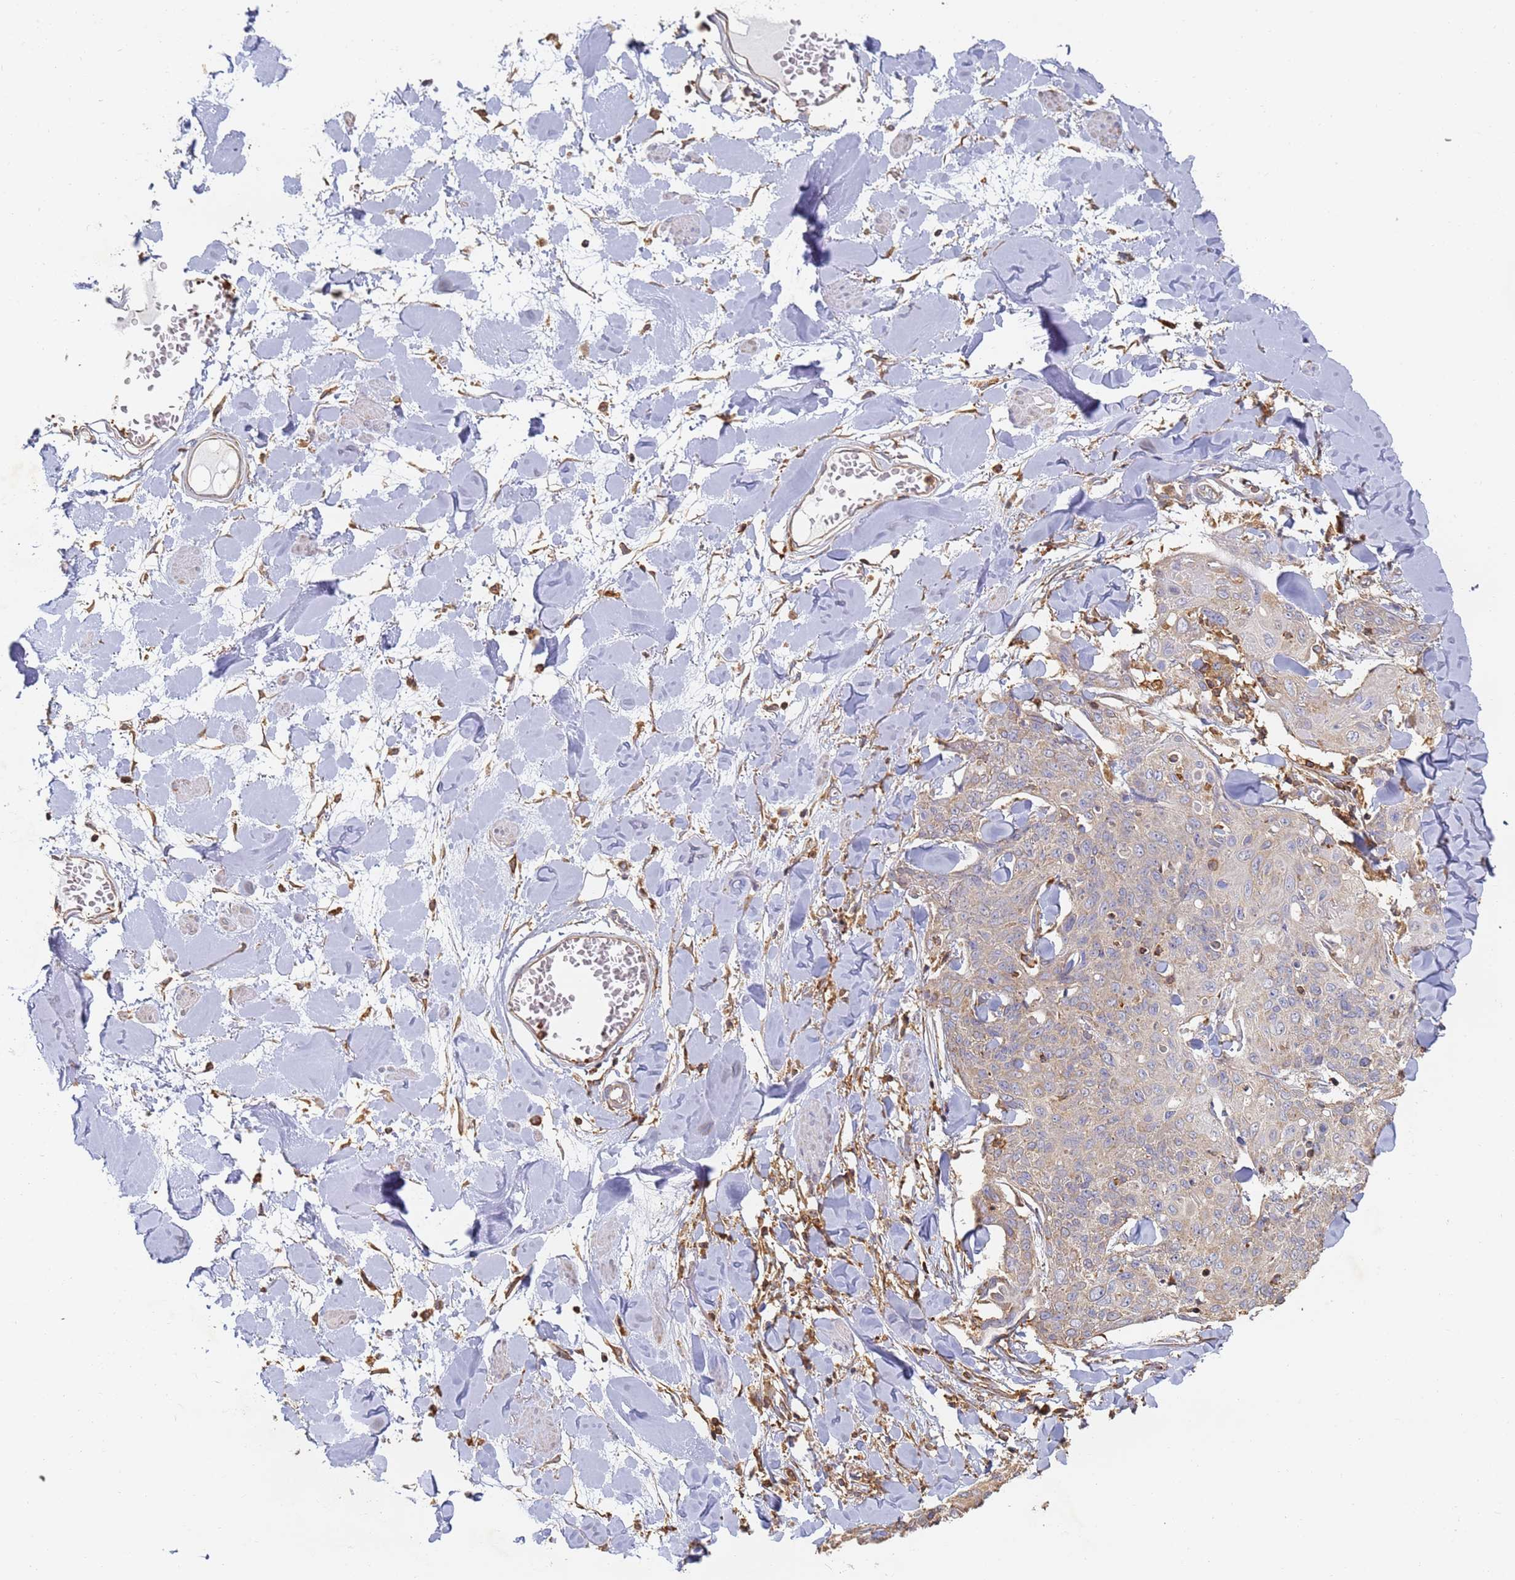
{"staining": {"intensity": "weak", "quantity": "<25%", "location": "cytoplasmic/membranous"}, "tissue": "skin cancer", "cell_type": "Tumor cells", "image_type": "cancer", "snomed": [{"axis": "morphology", "description": "Squamous cell carcinoma, NOS"}, {"axis": "topography", "description": "Skin"}, {"axis": "topography", "description": "Vulva"}], "caption": "There is no significant staining in tumor cells of skin cancer (squamous cell carcinoma).", "gene": "BIN2", "patient": {"sex": "female", "age": 85}}